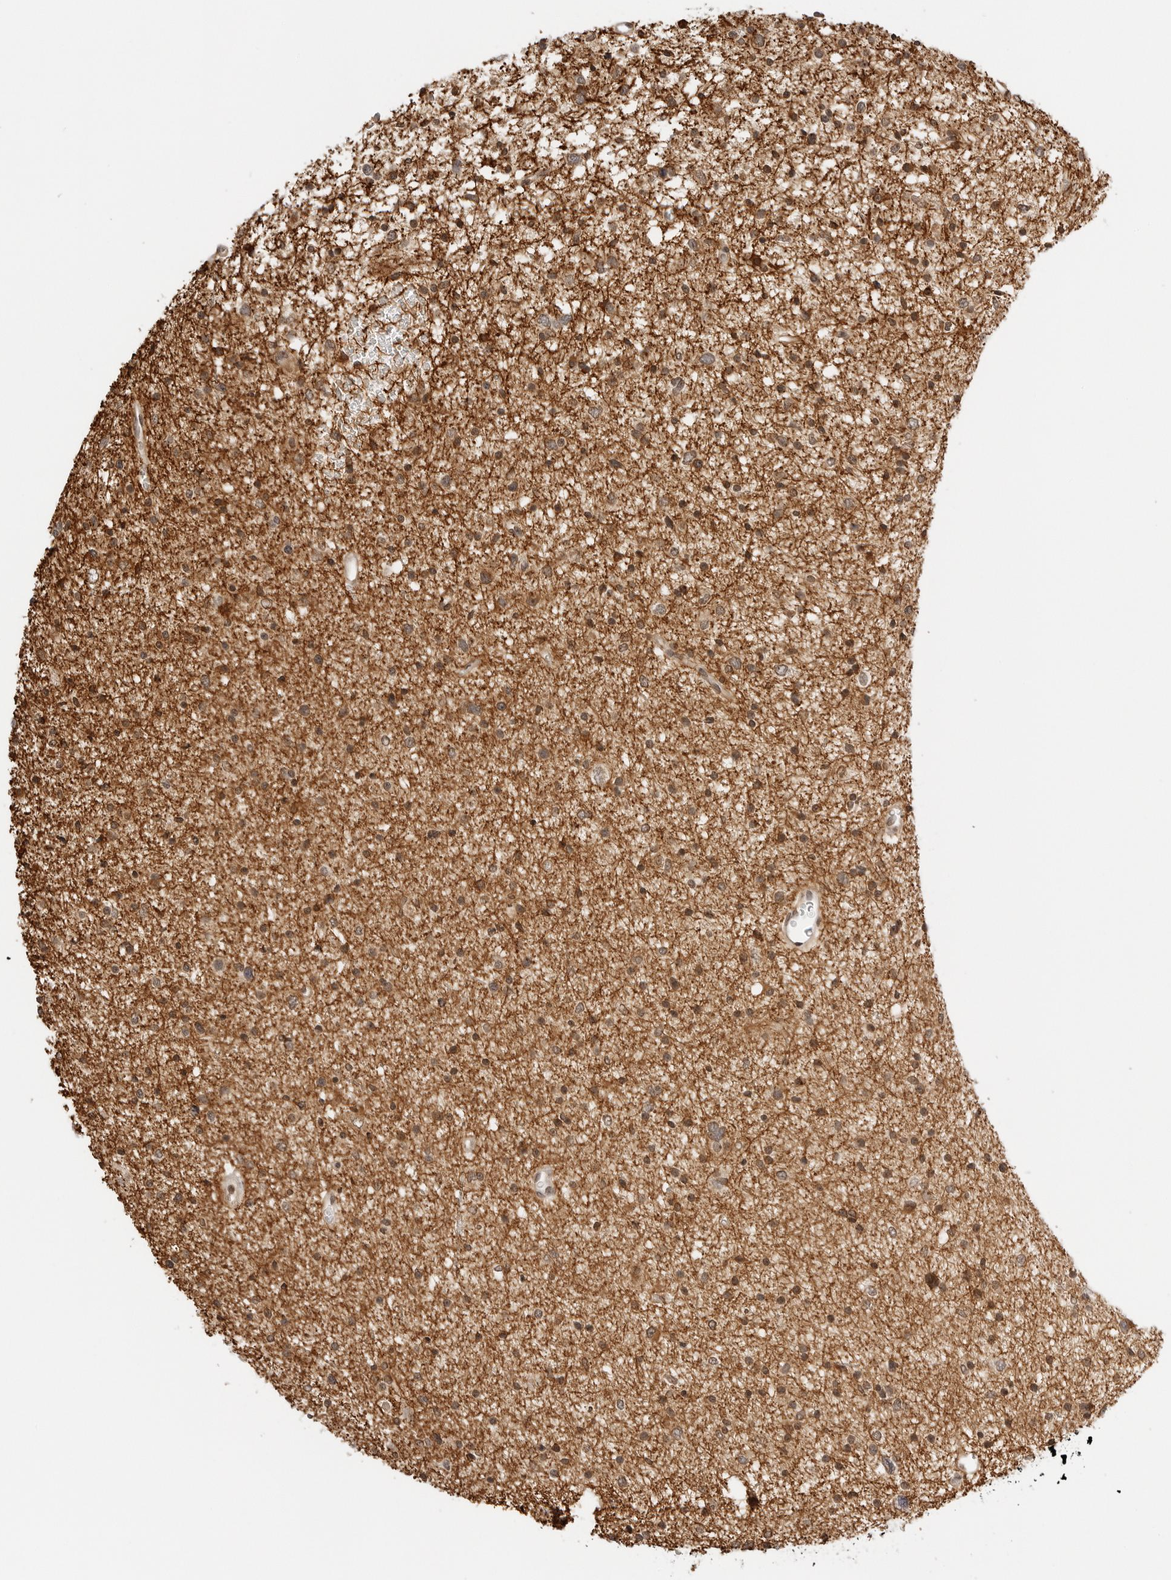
{"staining": {"intensity": "moderate", "quantity": ">75%", "location": "cytoplasmic/membranous"}, "tissue": "glioma", "cell_type": "Tumor cells", "image_type": "cancer", "snomed": [{"axis": "morphology", "description": "Glioma, malignant, Low grade"}, {"axis": "topography", "description": "Brain"}], "caption": "The image shows immunohistochemical staining of glioma. There is moderate cytoplasmic/membranous staining is seen in approximately >75% of tumor cells.", "gene": "GORAB", "patient": {"sex": "female", "age": 37}}